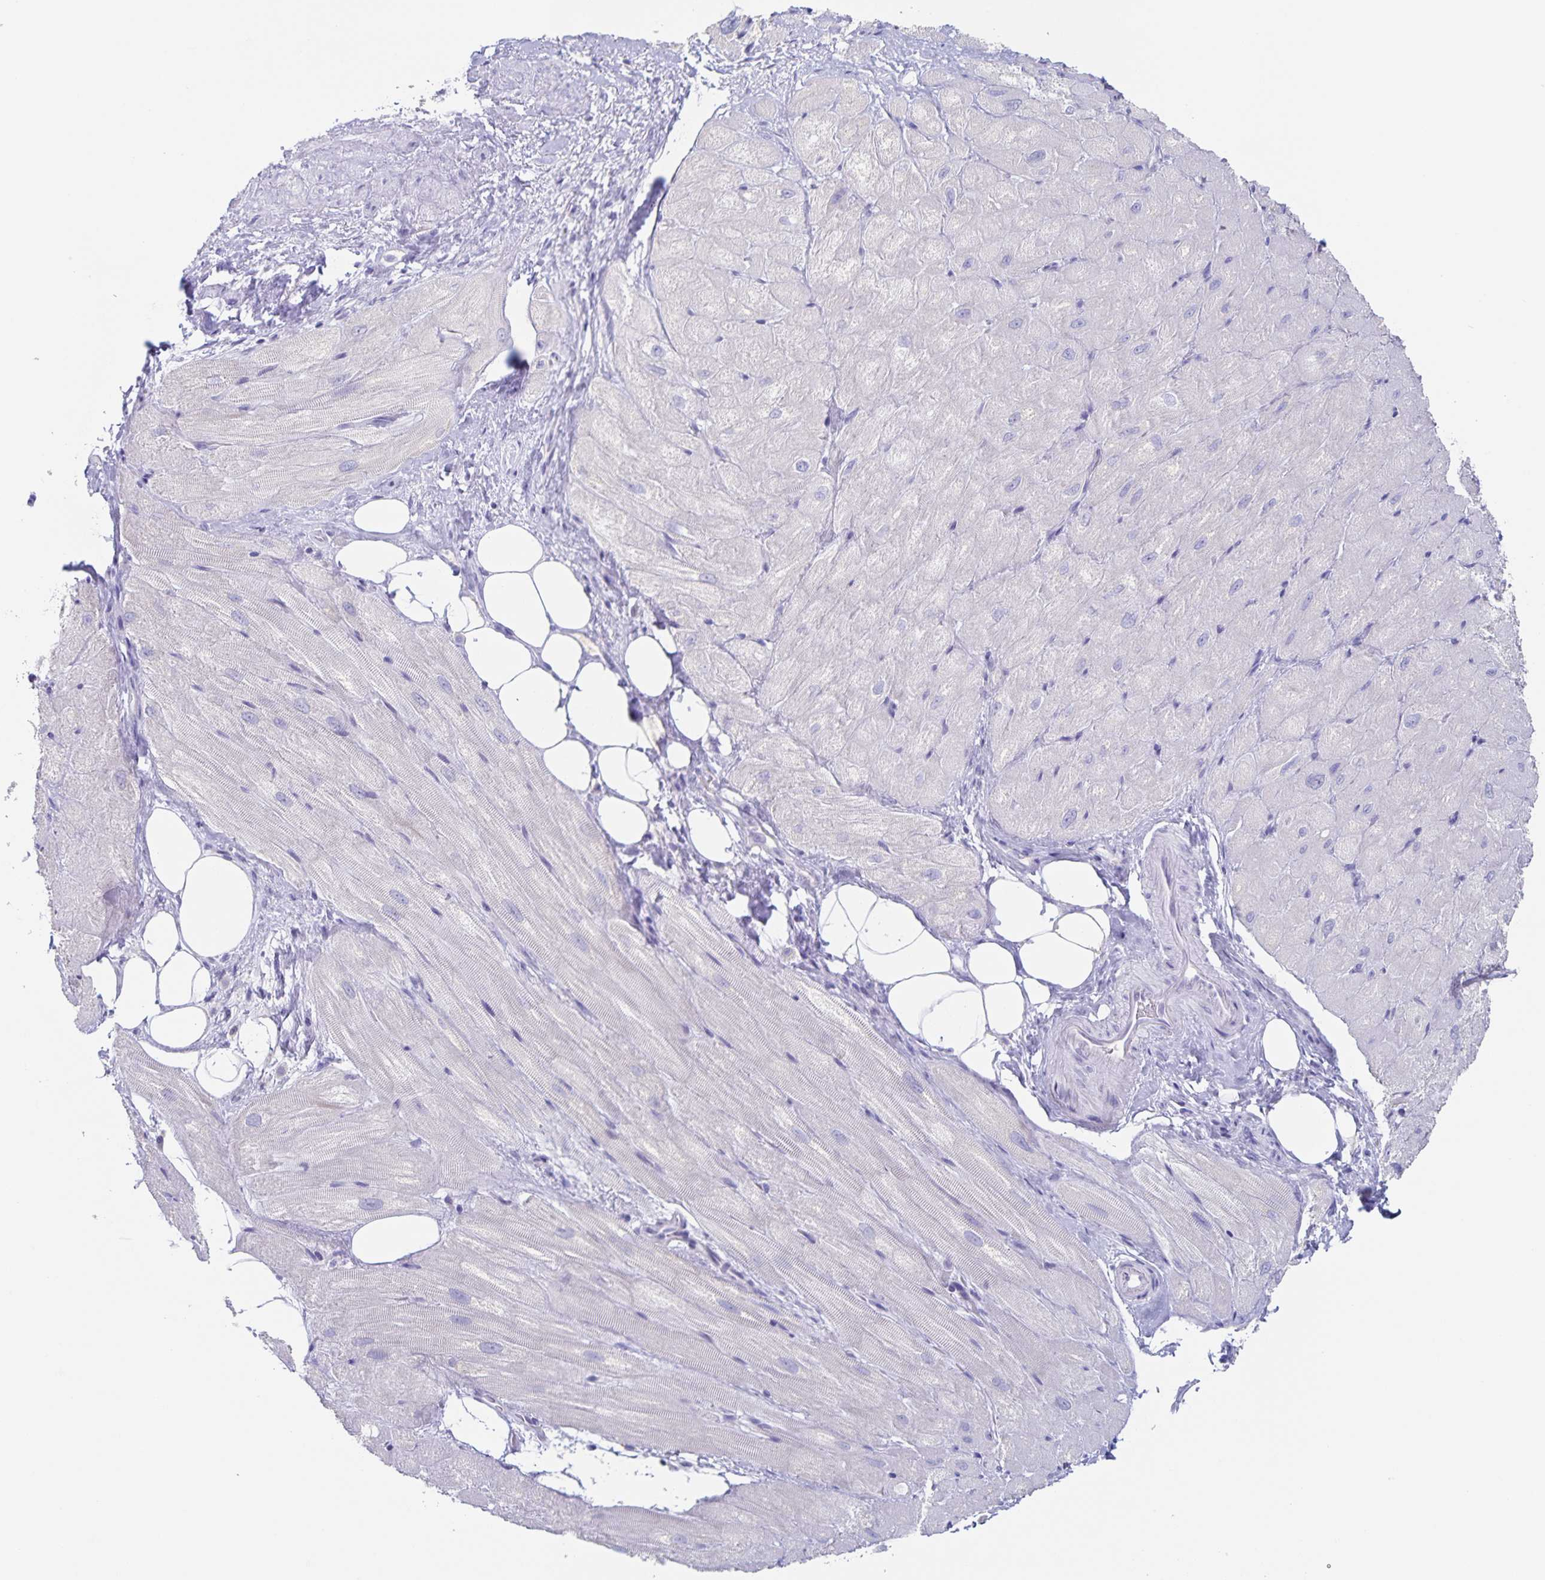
{"staining": {"intensity": "negative", "quantity": "none", "location": "none"}, "tissue": "heart muscle", "cell_type": "Cardiomyocytes", "image_type": "normal", "snomed": [{"axis": "morphology", "description": "Normal tissue, NOS"}, {"axis": "topography", "description": "Heart"}], "caption": "IHC of normal heart muscle exhibits no expression in cardiomyocytes.", "gene": "RPL36A", "patient": {"sex": "male", "age": 62}}